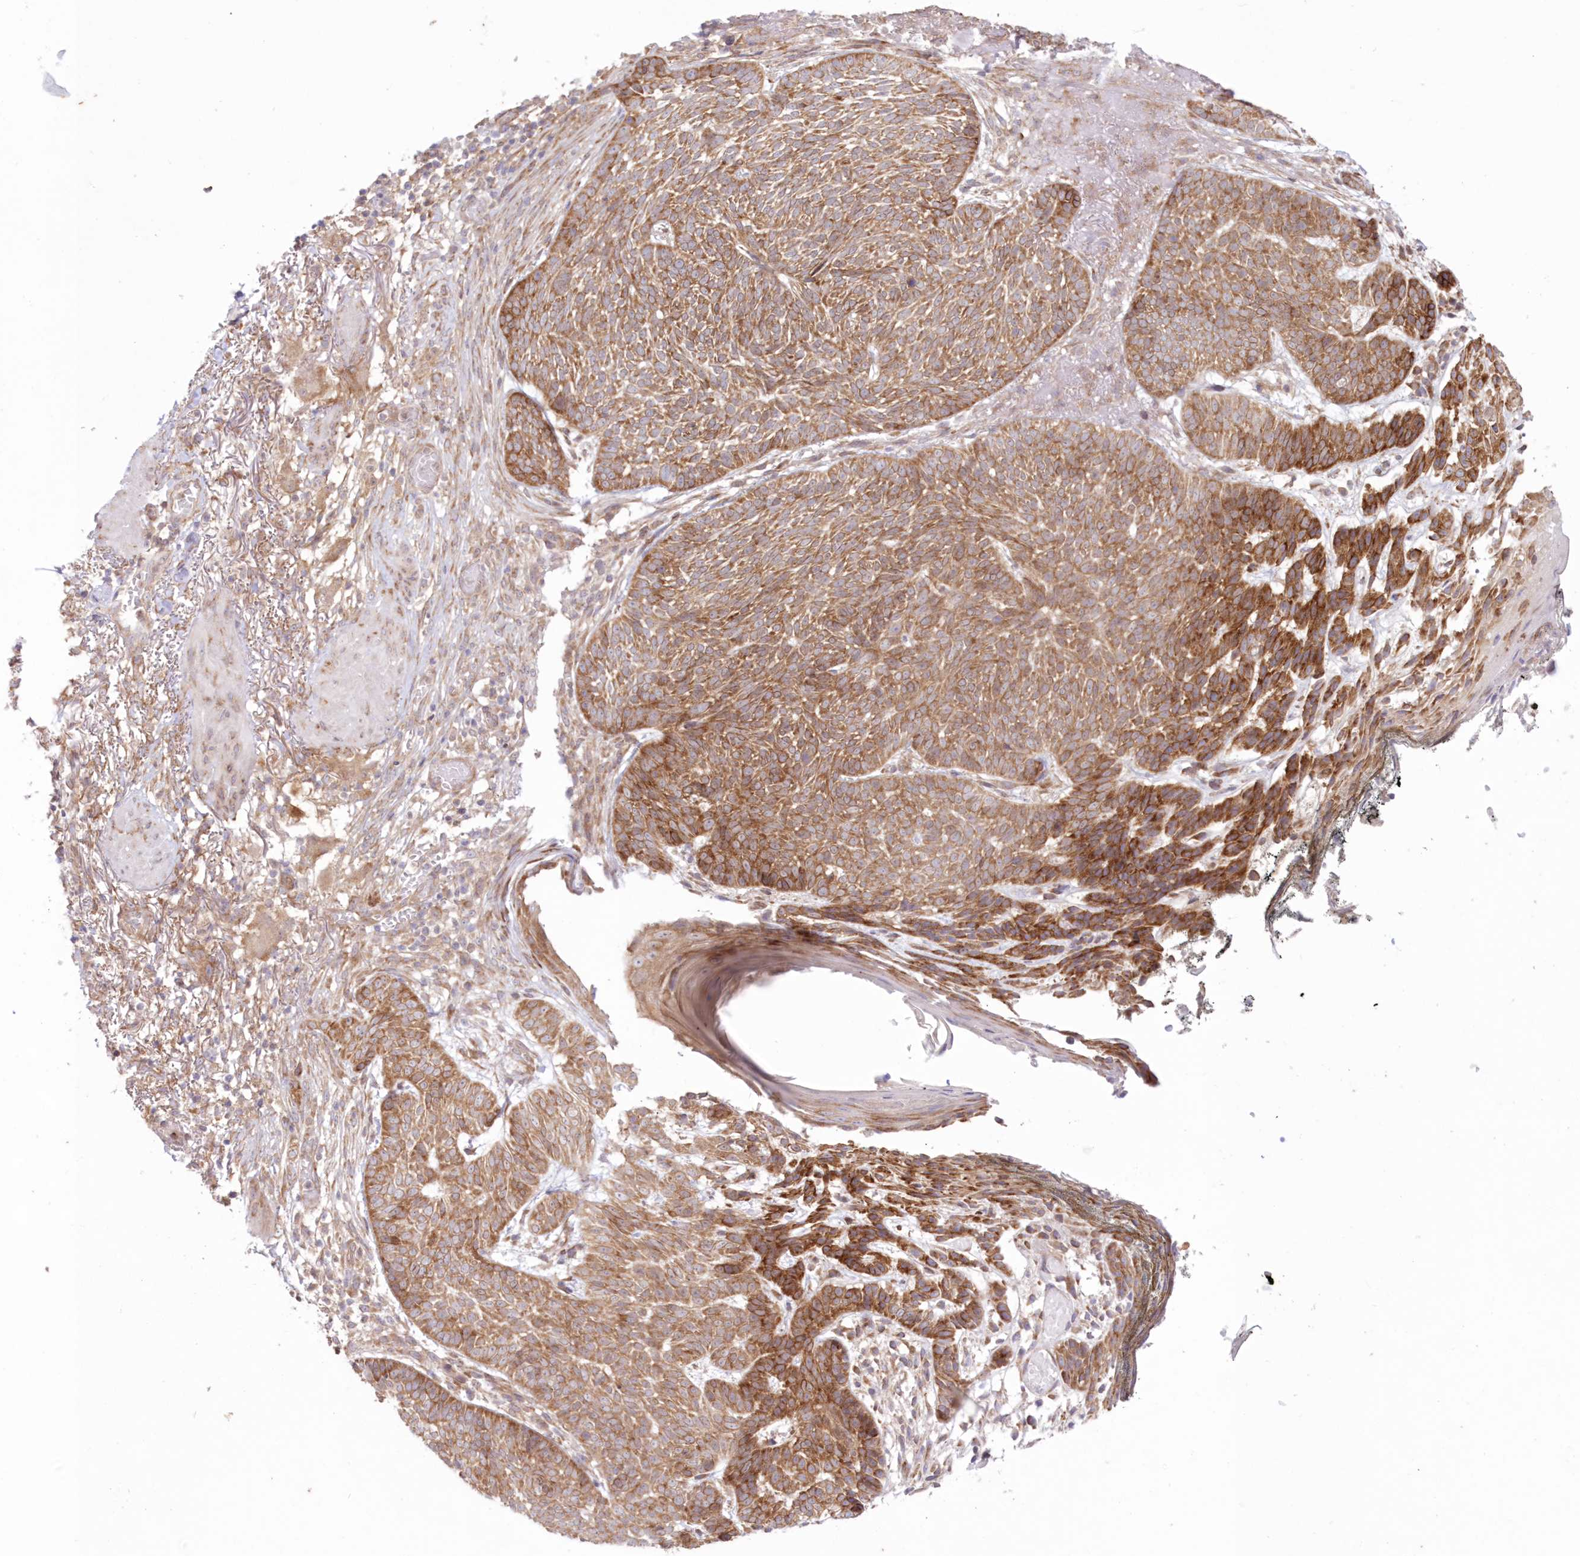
{"staining": {"intensity": "strong", "quantity": ">75%", "location": "cytoplasmic/membranous"}, "tissue": "skin cancer", "cell_type": "Tumor cells", "image_type": "cancer", "snomed": [{"axis": "morphology", "description": "Normal tissue, NOS"}, {"axis": "morphology", "description": "Basal cell carcinoma"}, {"axis": "topography", "description": "Skin"}], "caption": "This histopathology image demonstrates immunohistochemistry staining of basal cell carcinoma (skin), with high strong cytoplasmic/membranous positivity in about >75% of tumor cells.", "gene": "RNPEP", "patient": {"sex": "male", "age": 64}}